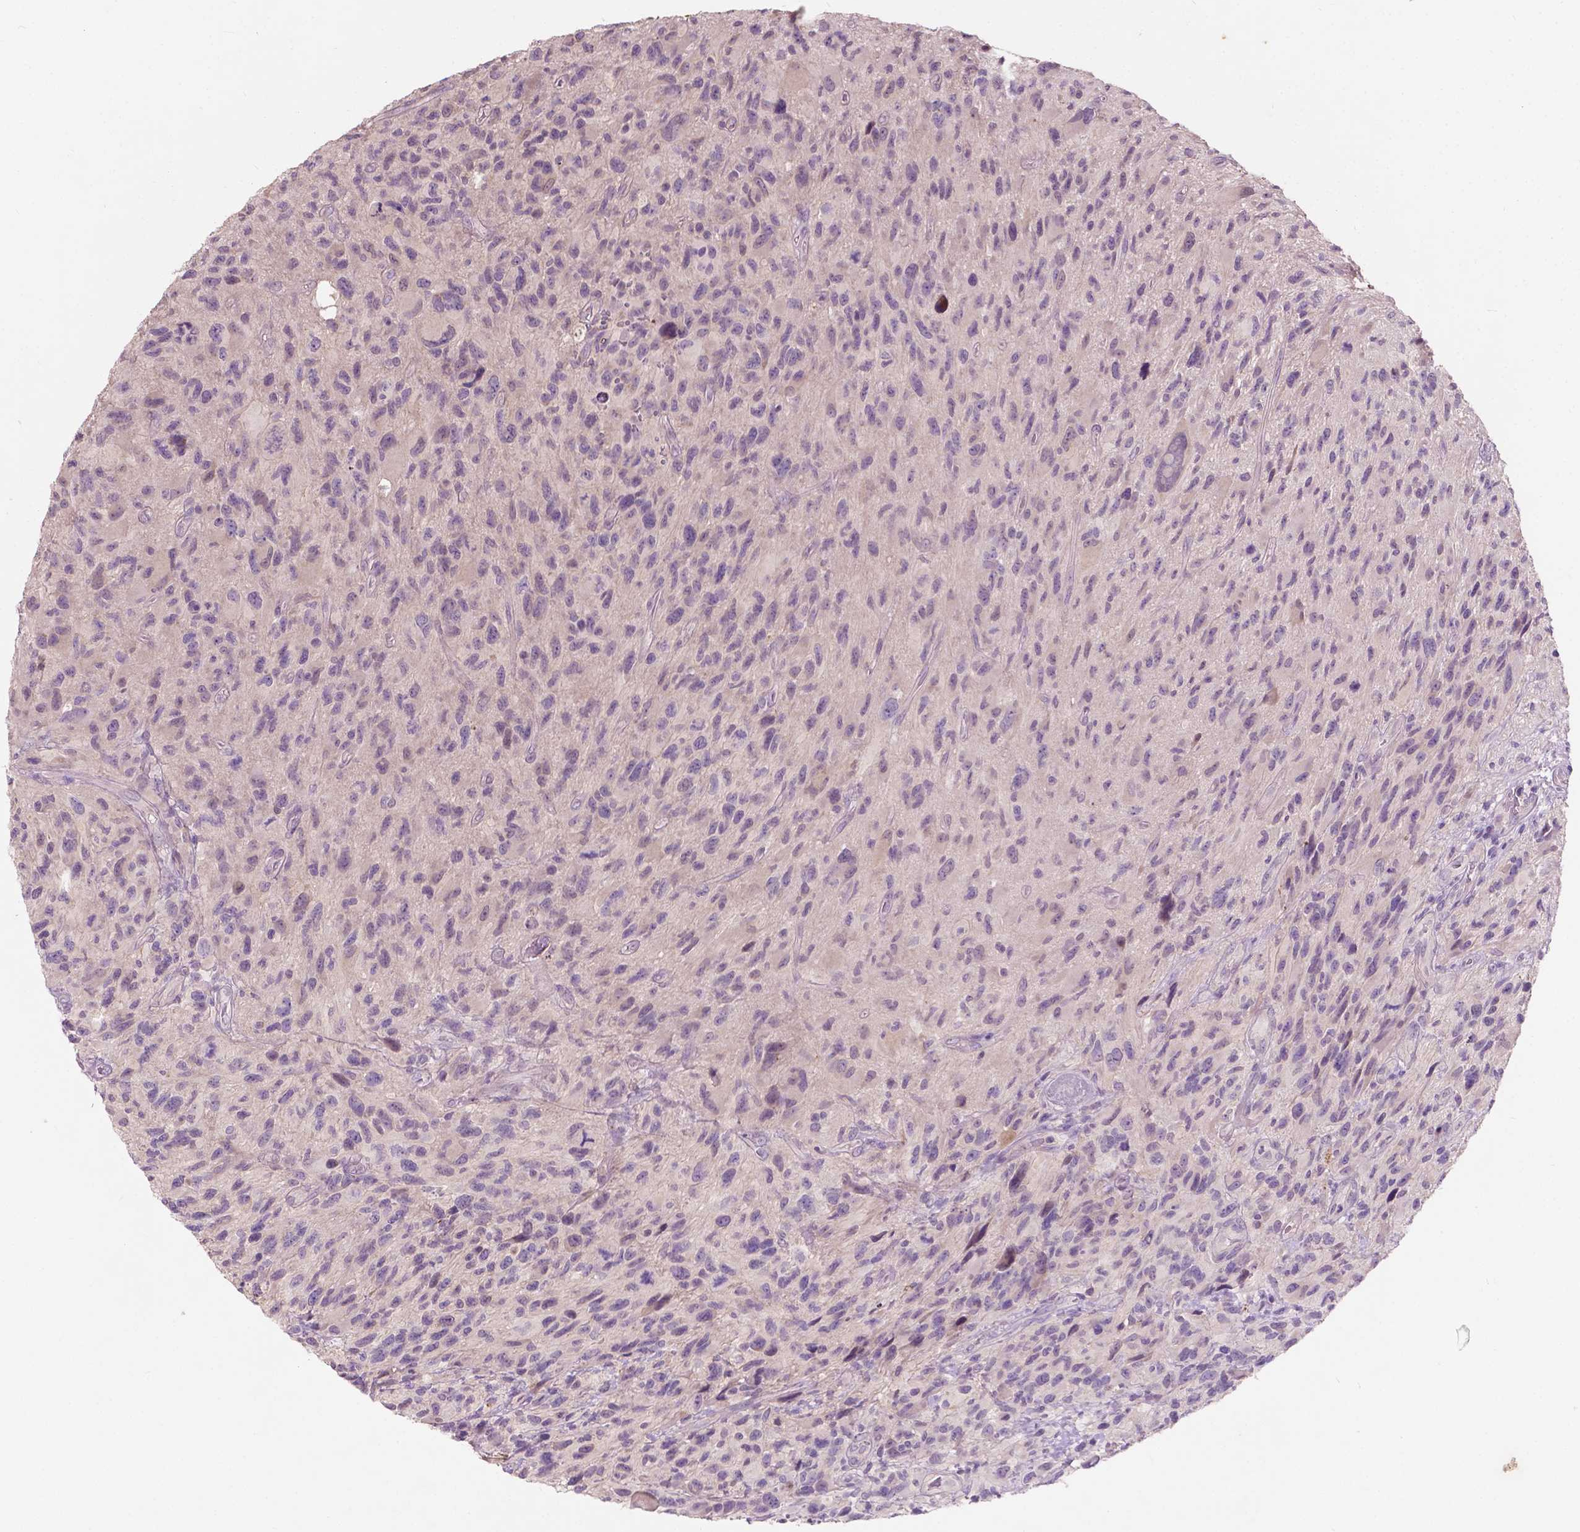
{"staining": {"intensity": "negative", "quantity": "none", "location": "none"}, "tissue": "glioma", "cell_type": "Tumor cells", "image_type": "cancer", "snomed": [{"axis": "morphology", "description": "Glioma, malignant, NOS"}, {"axis": "morphology", "description": "Glioma, malignant, High grade"}, {"axis": "topography", "description": "Brain"}], "caption": "A photomicrograph of human glioma is negative for staining in tumor cells. Brightfield microscopy of immunohistochemistry stained with DAB (brown) and hematoxylin (blue), captured at high magnification.", "gene": "GPR37", "patient": {"sex": "female", "age": 71}}